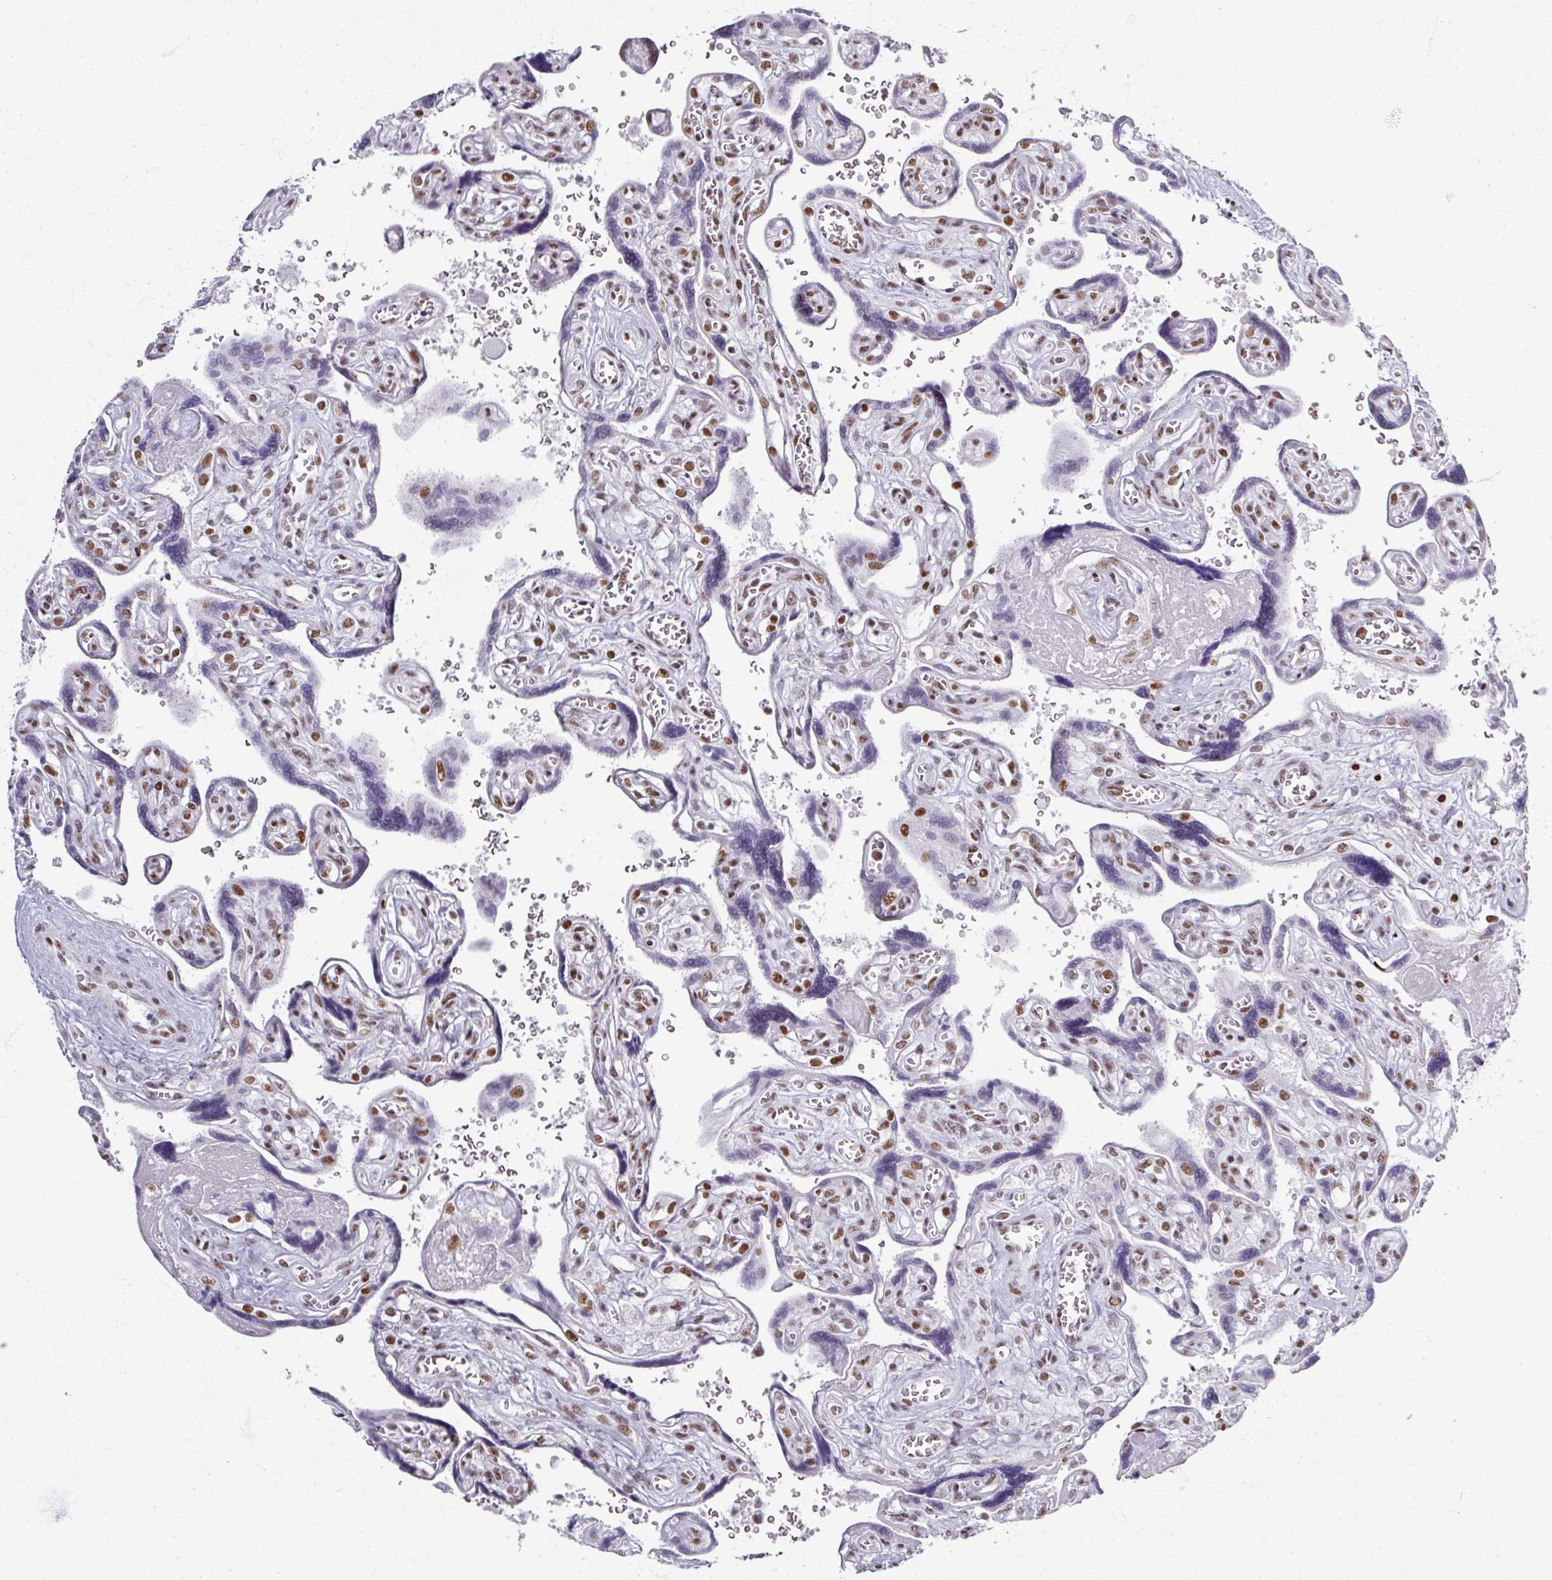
{"staining": {"intensity": "moderate", "quantity": "<25%", "location": "nuclear"}, "tissue": "placenta", "cell_type": "Trophoblastic cells", "image_type": "normal", "snomed": [{"axis": "morphology", "description": "Normal tissue, NOS"}, {"axis": "topography", "description": "Placenta"}], "caption": "Moderate nuclear expression for a protein is appreciated in approximately <25% of trophoblastic cells of normal placenta using immunohistochemistry.", "gene": "ADAR", "patient": {"sex": "female", "age": 39}}